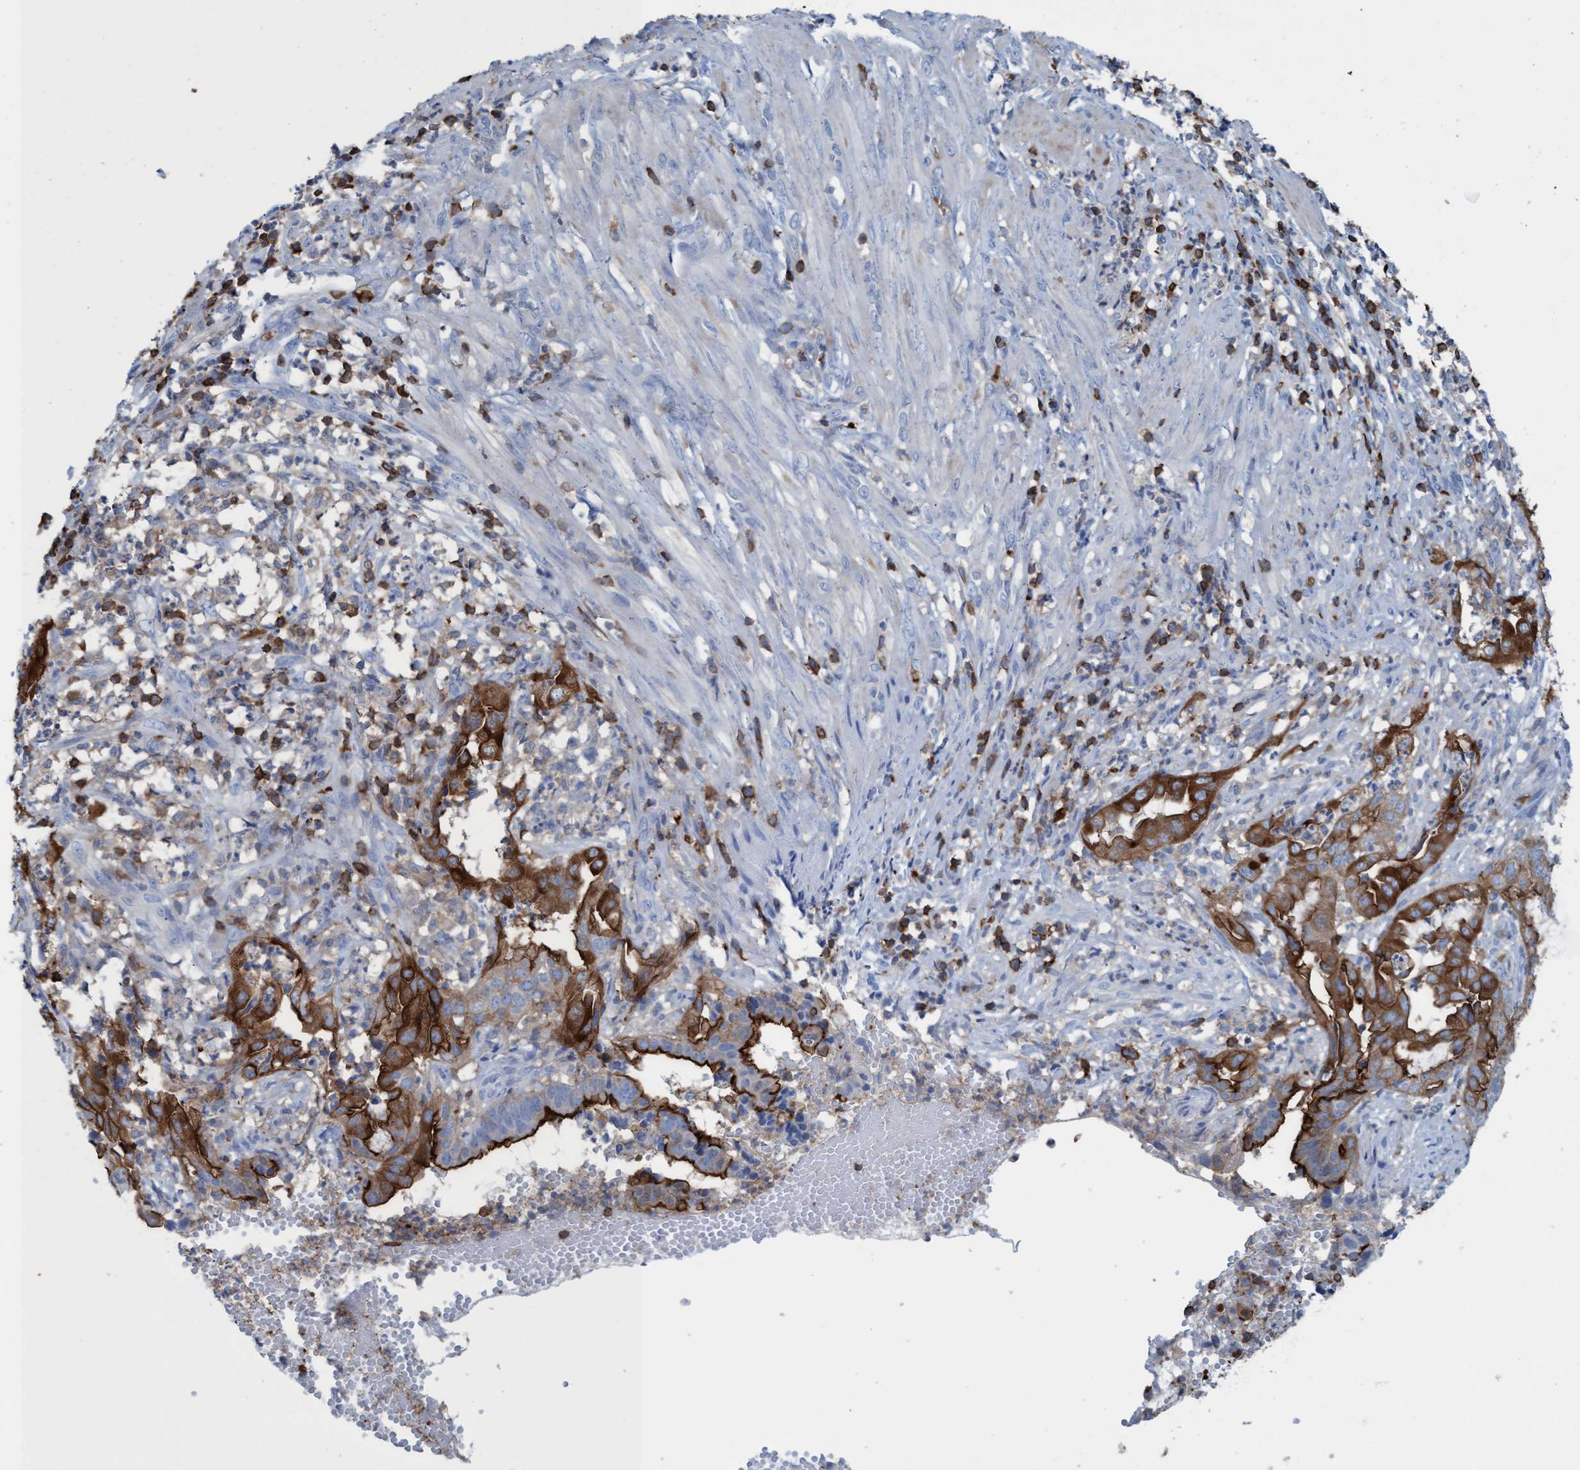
{"staining": {"intensity": "strong", "quantity": "25%-75%", "location": "cytoplasmic/membranous"}, "tissue": "endometrial cancer", "cell_type": "Tumor cells", "image_type": "cancer", "snomed": [{"axis": "morphology", "description": "Adenocarcinoma, NOS"}, {"axis": "topography", "description": "Endometrium"}], "caption": "IHC staining of endometrial cancer (adenocarcinoma), which exhibits high levels of strong cytoplasmic/membranous positivity in about 25%-75% of tumor cells indicating strong cytoplasmic/membranous protein staining. The staining was performed using DAB (brown) for protein detection and nuclei were counterstained in hematoxylin (blue).", "gene": "EZR", "patient": {"sex": "female", "age": 51}}